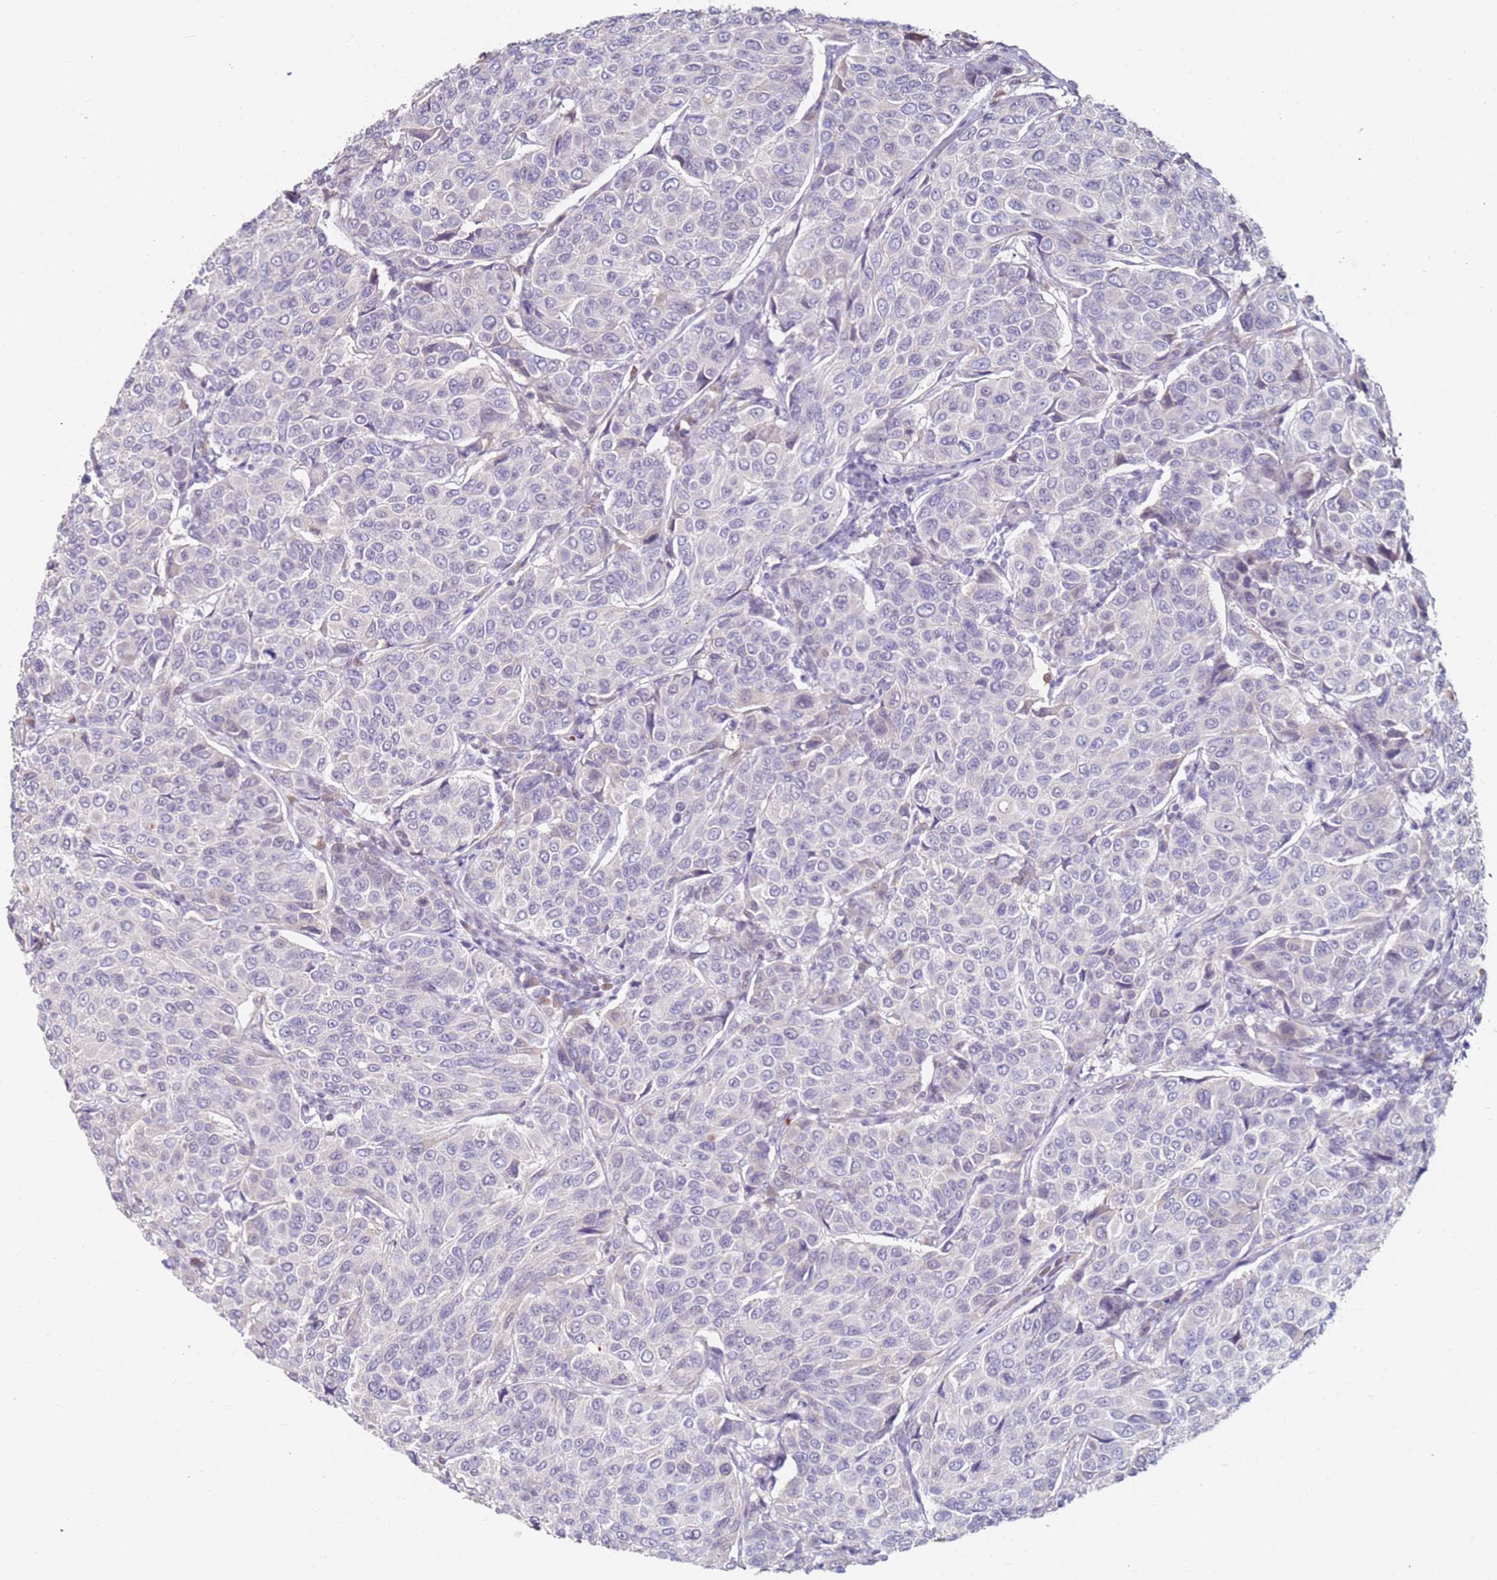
{"staining": {"intensity": "negative", "quantity": "none", "location": "none"}, "tissue": "breast cancer", "cell_type": "Tumor cells", "image_type": "cancer", "snomed": [{"axis": "morphology", "description": "Duct carcinoma"}, {"axis": "topography", "description": "Breast"}], "caption": "Immunohistochemistry (IHC) histopathology image of breast cancer (intraductal carcinoma) stained for a protein (brown), which demonstrates no expression in tumor cells.", "gene": "RARS2", "patient": {"sex": "female", "age": 55}}